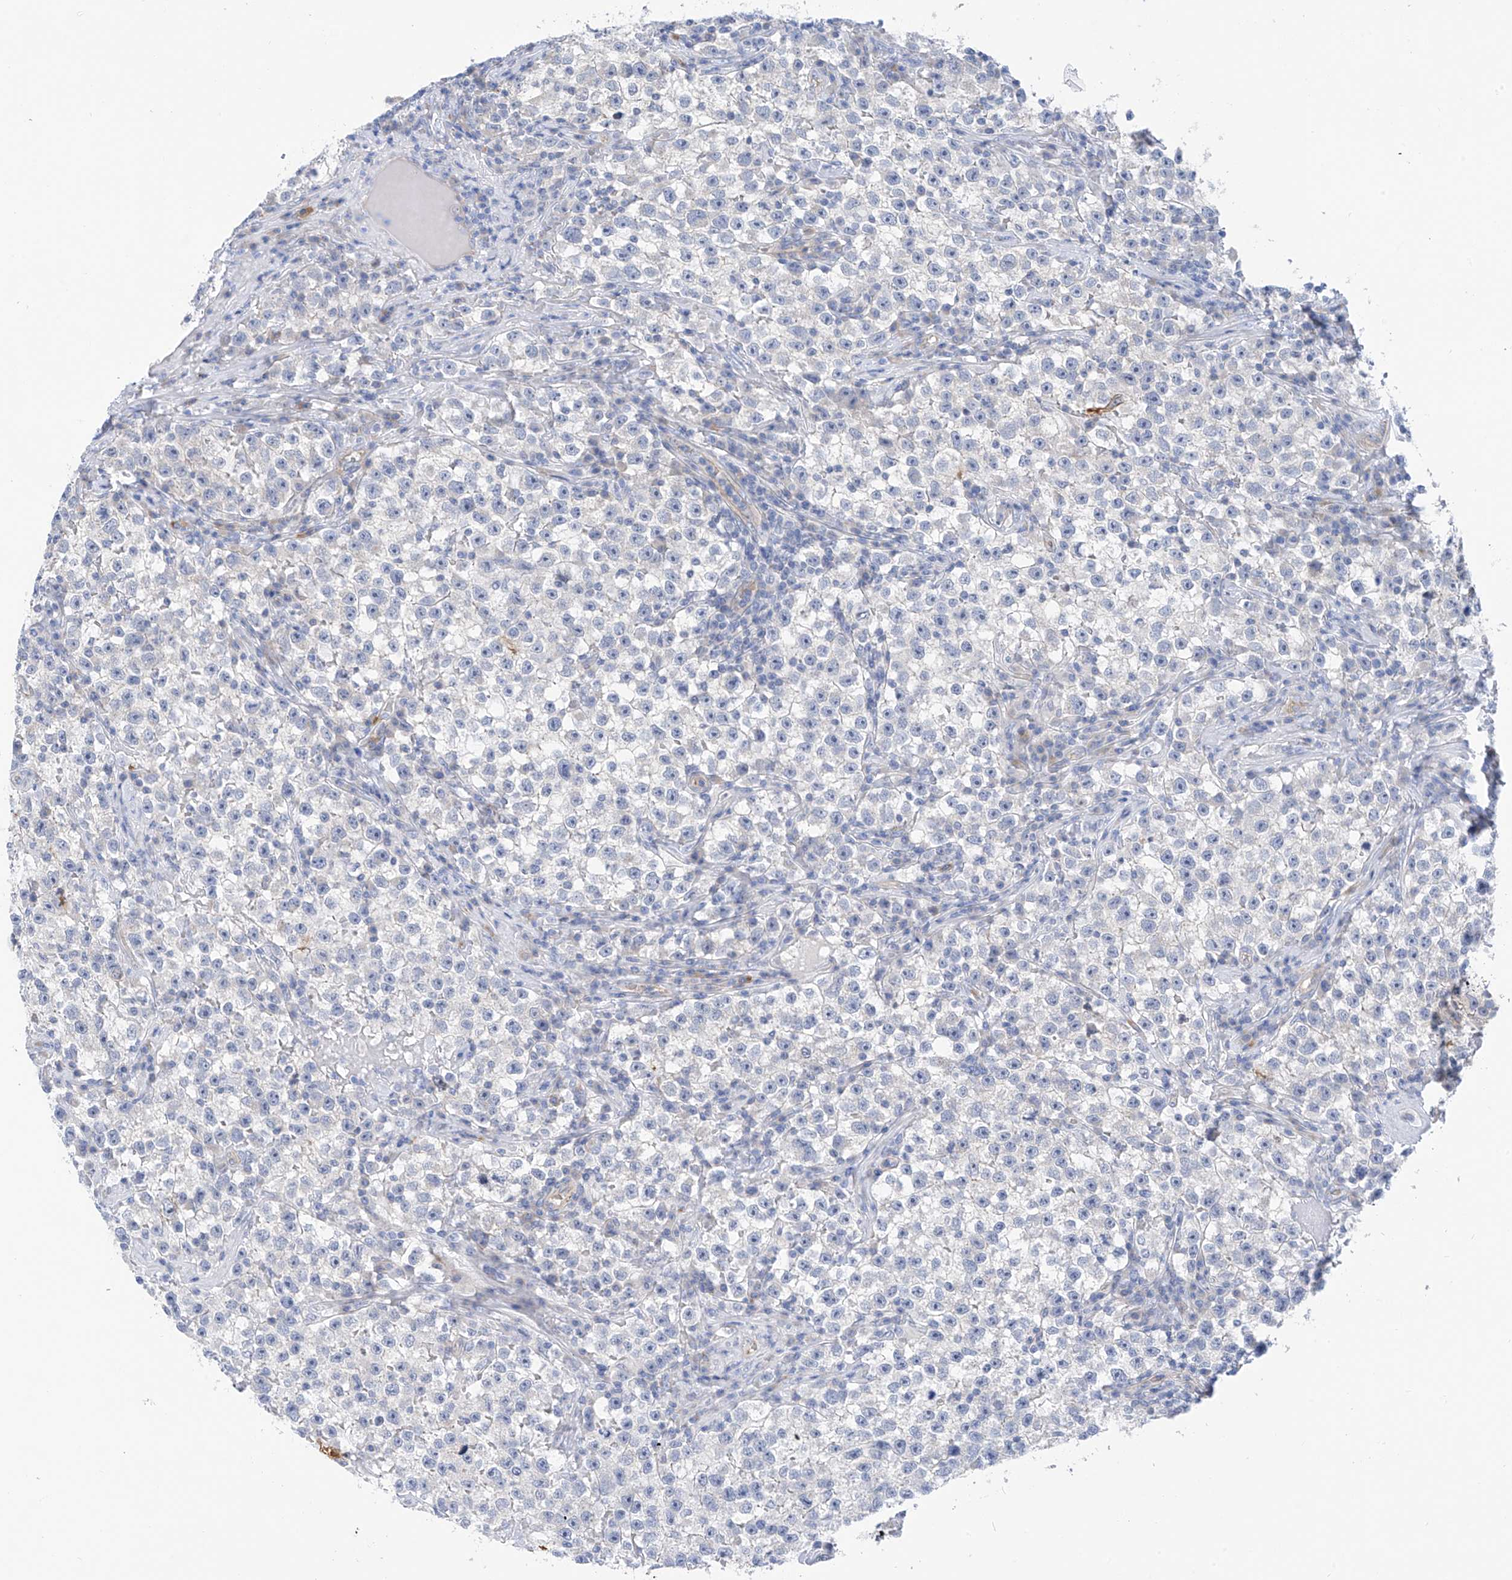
{"staining": {"intensity": "negative", "quantity": "none", "location": "none"}, "tissue": "testis cancer", "cell_type": "Tumor cells", "image_type": "cancer", "snomed": [{"axis": "morphology", "description": "Seminoma, NOS"}, {"axis": "topography", "description": "Testis"}], "caption": "Protein analysis of testis seminoma exhibits no significant positivity in tumor cells.", "gene": "PIK3C2B", "patient": {"sex": "male", "age": 22}}